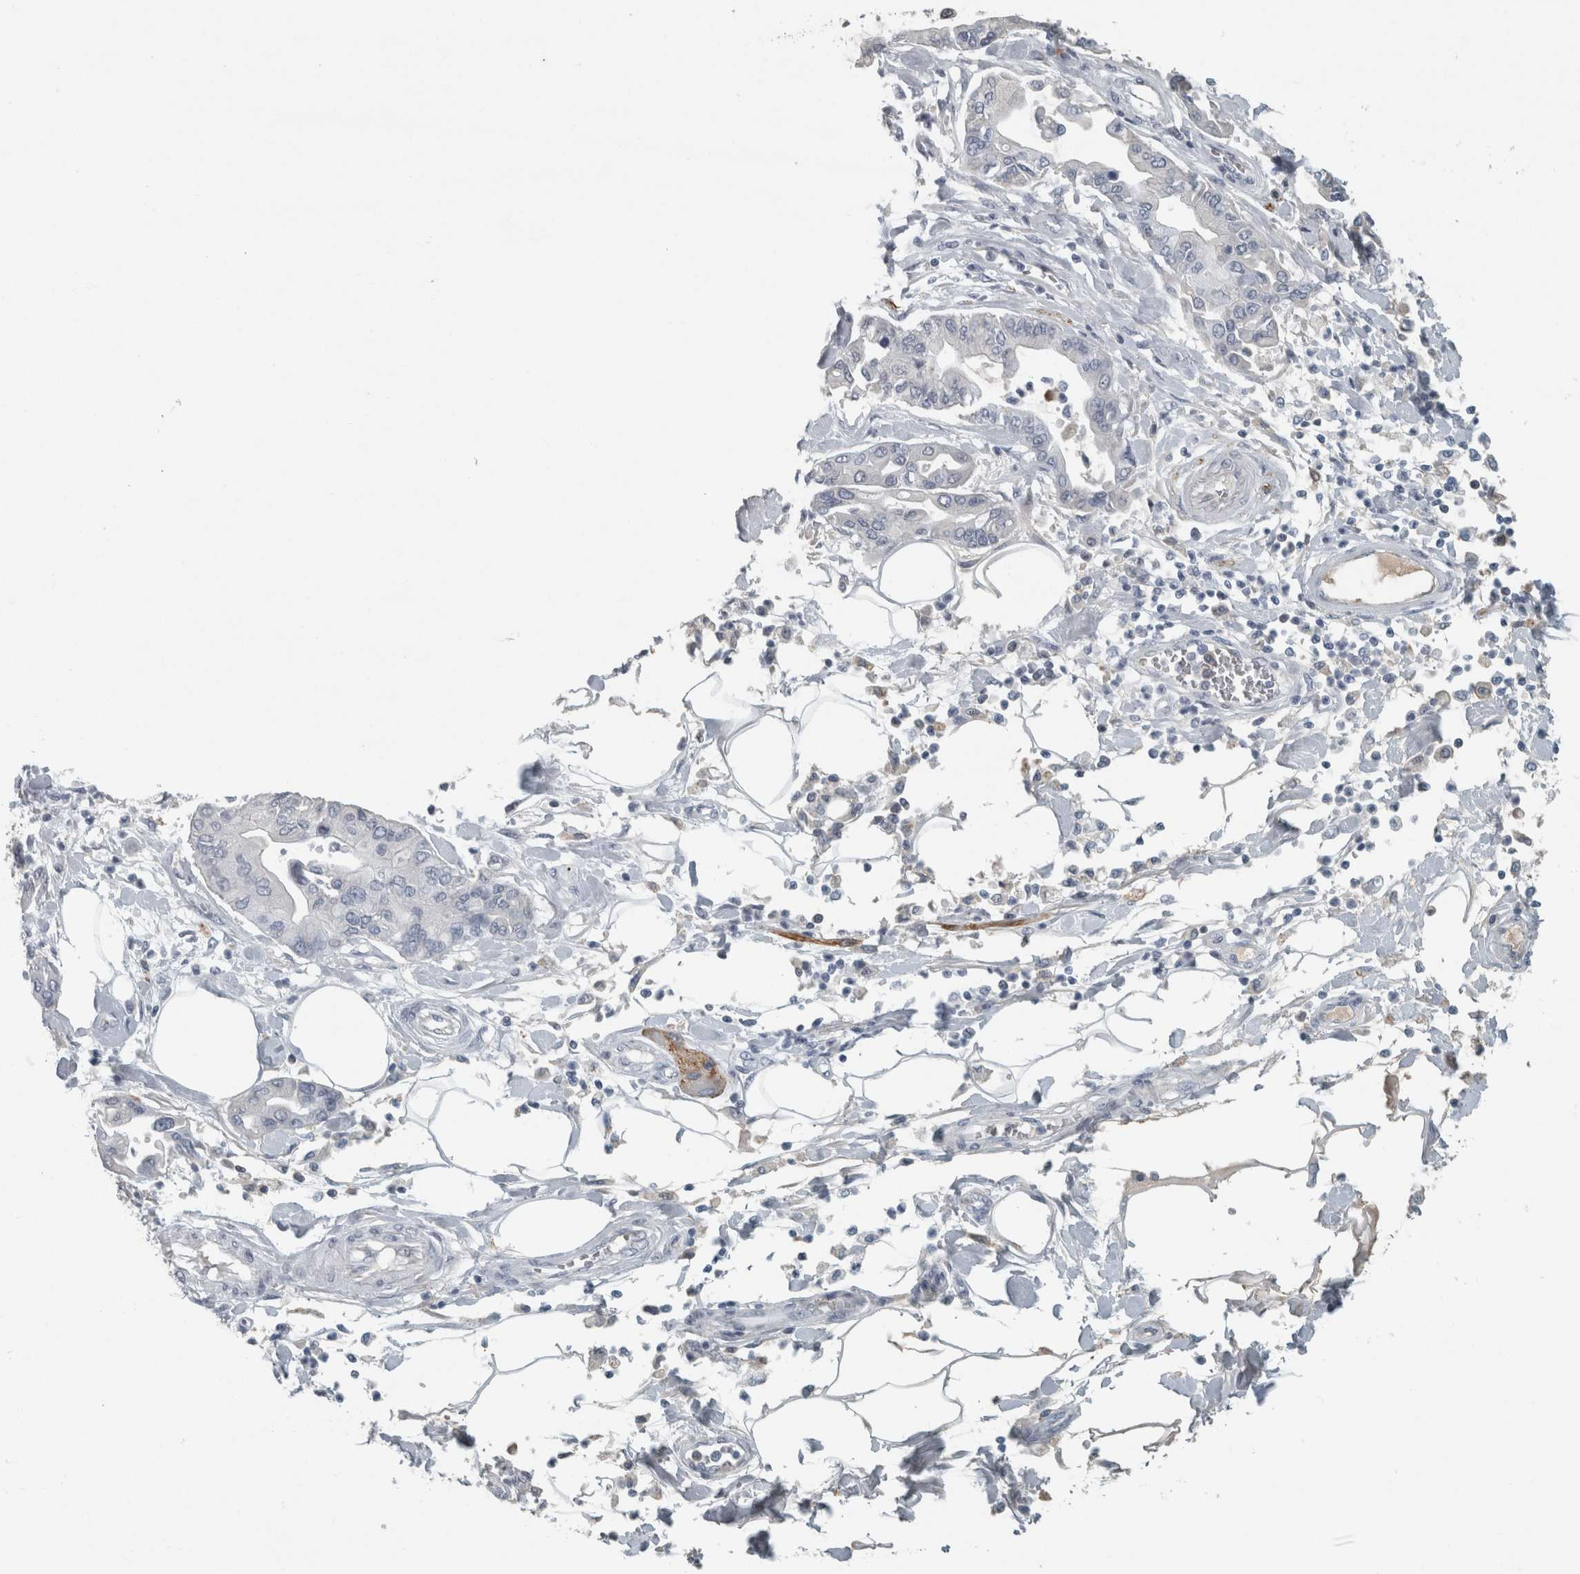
{"staining": {"intensity": "negative", "quantity": "none", "location": "none"}, "tissue": "pancreatic cancer", "cell_type": "Tumor cells", "image_type": "cancer", "snomed": [{"axis": "morphology", "description": "Adenocarcinoma, NOS"}, {"axis": "morphology", "description": "Adenocarcinoma, metastatic, NOS"}, {"axis": "topography", "description": "Lymph node"}, {"axis": "topography", "description": "Pancreas"}, {"axis": "topography", "description": "Duodenum"}], "caption": "This photomicrograph is of pancreatic metastatic adenocarcinoma stained with immunohistochemistry to label a protein in brown with the nuclei are counter-stained blue. There is no staining in tumor cells.", "gene": "CHL1", "patient": {"sex": "female", "age": 64}}